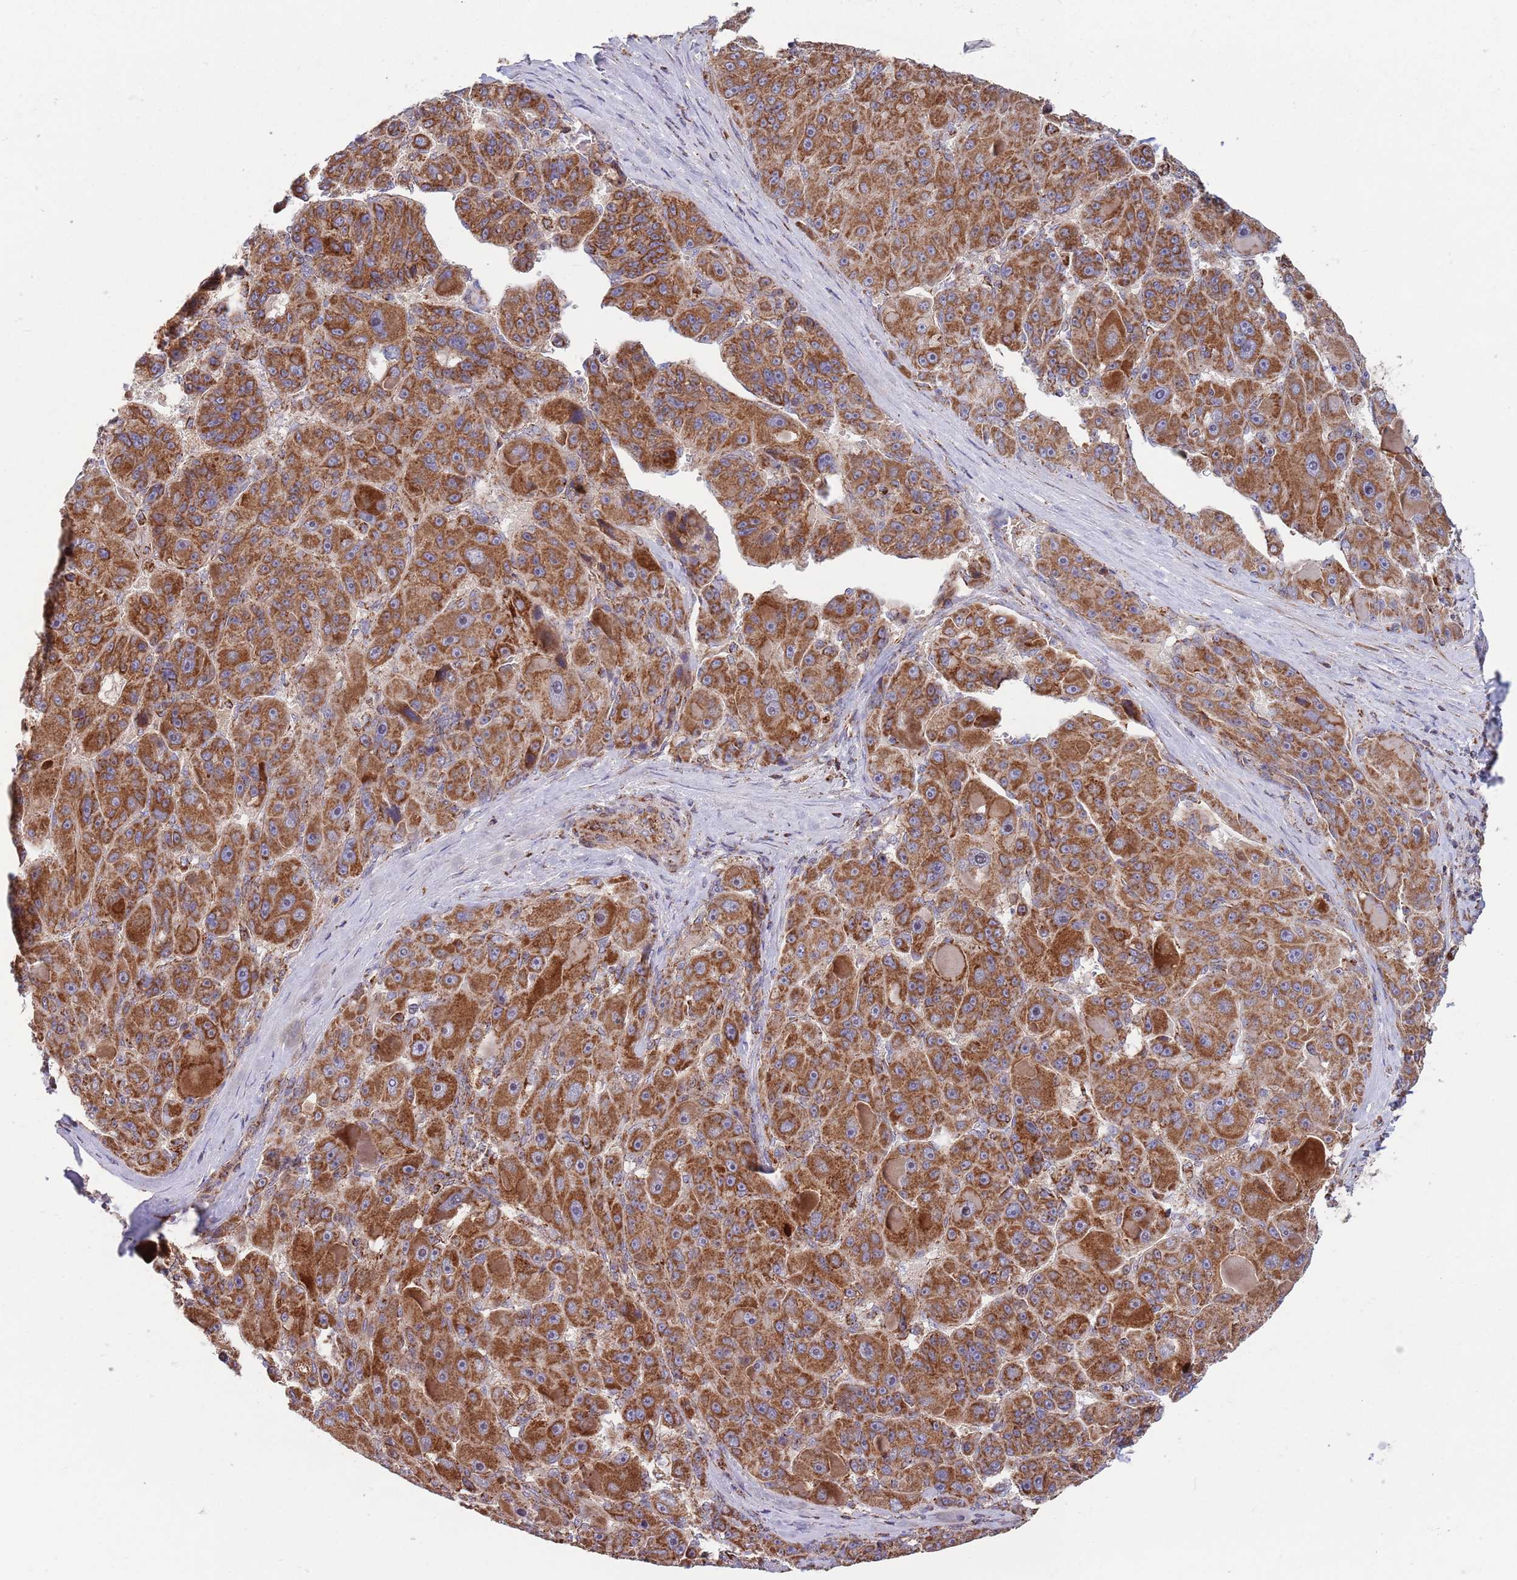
{"staining": {"intensity": "strong", "quantity": ">75%", "location": "cytoplasmic/membranous"}, "tissue": "liver cancer", "cell_type": "Tumor cells", "image_type": "cancer", "snomed": [{"axis": "morphology", "description": "Carcinoma, Hepatocellular, NOS"}, {"axis": "topography", "description": "Liver"}], "caption": "Liver cancer was stained to show a protein in brown. There is high levels of strong cytoplasmic/membranous positivity in approximately >75% of tumor cells.", "gene": "ATP5PD", "patient": {"sex": "male", "age": 76}}